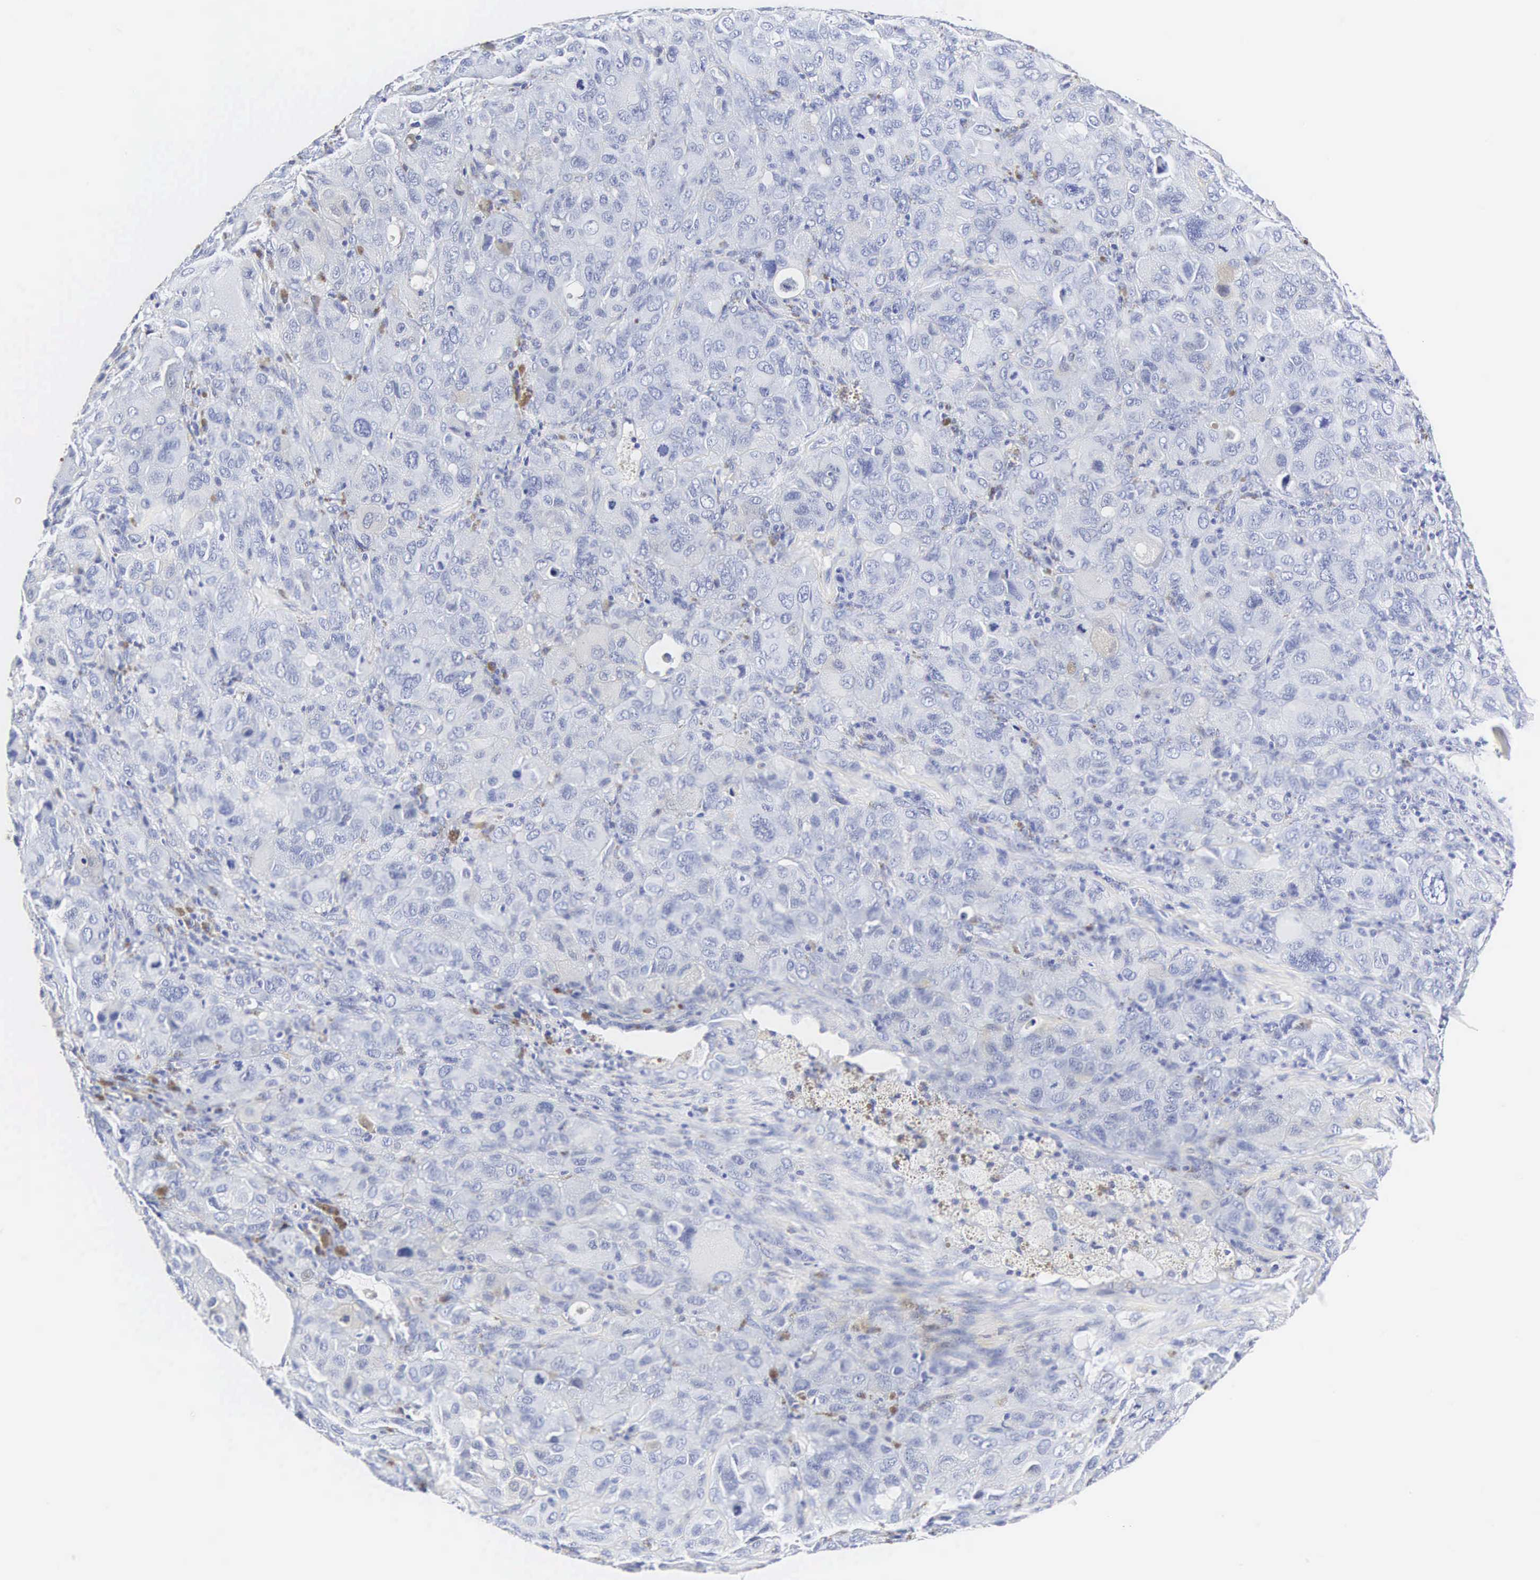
{"staining": {"intensity": "negative", "quantity": "none", "location": "none"}, "tissue": "melanoma", "cell_type": "Tumor cells", "image_type": "cancer", "snomed": [{"axis": "morphology", "description": "Malignant melanoma, Metastatic site"}, {"axis": "topography", "description": "Skin"}], "caption": "Immunohistochemical staining of malignant melanoma (metastatic site) demonstrates no significant expression in tumor cells.", "gene": "INS", "patient": {"sex": "male", "age": 32}}